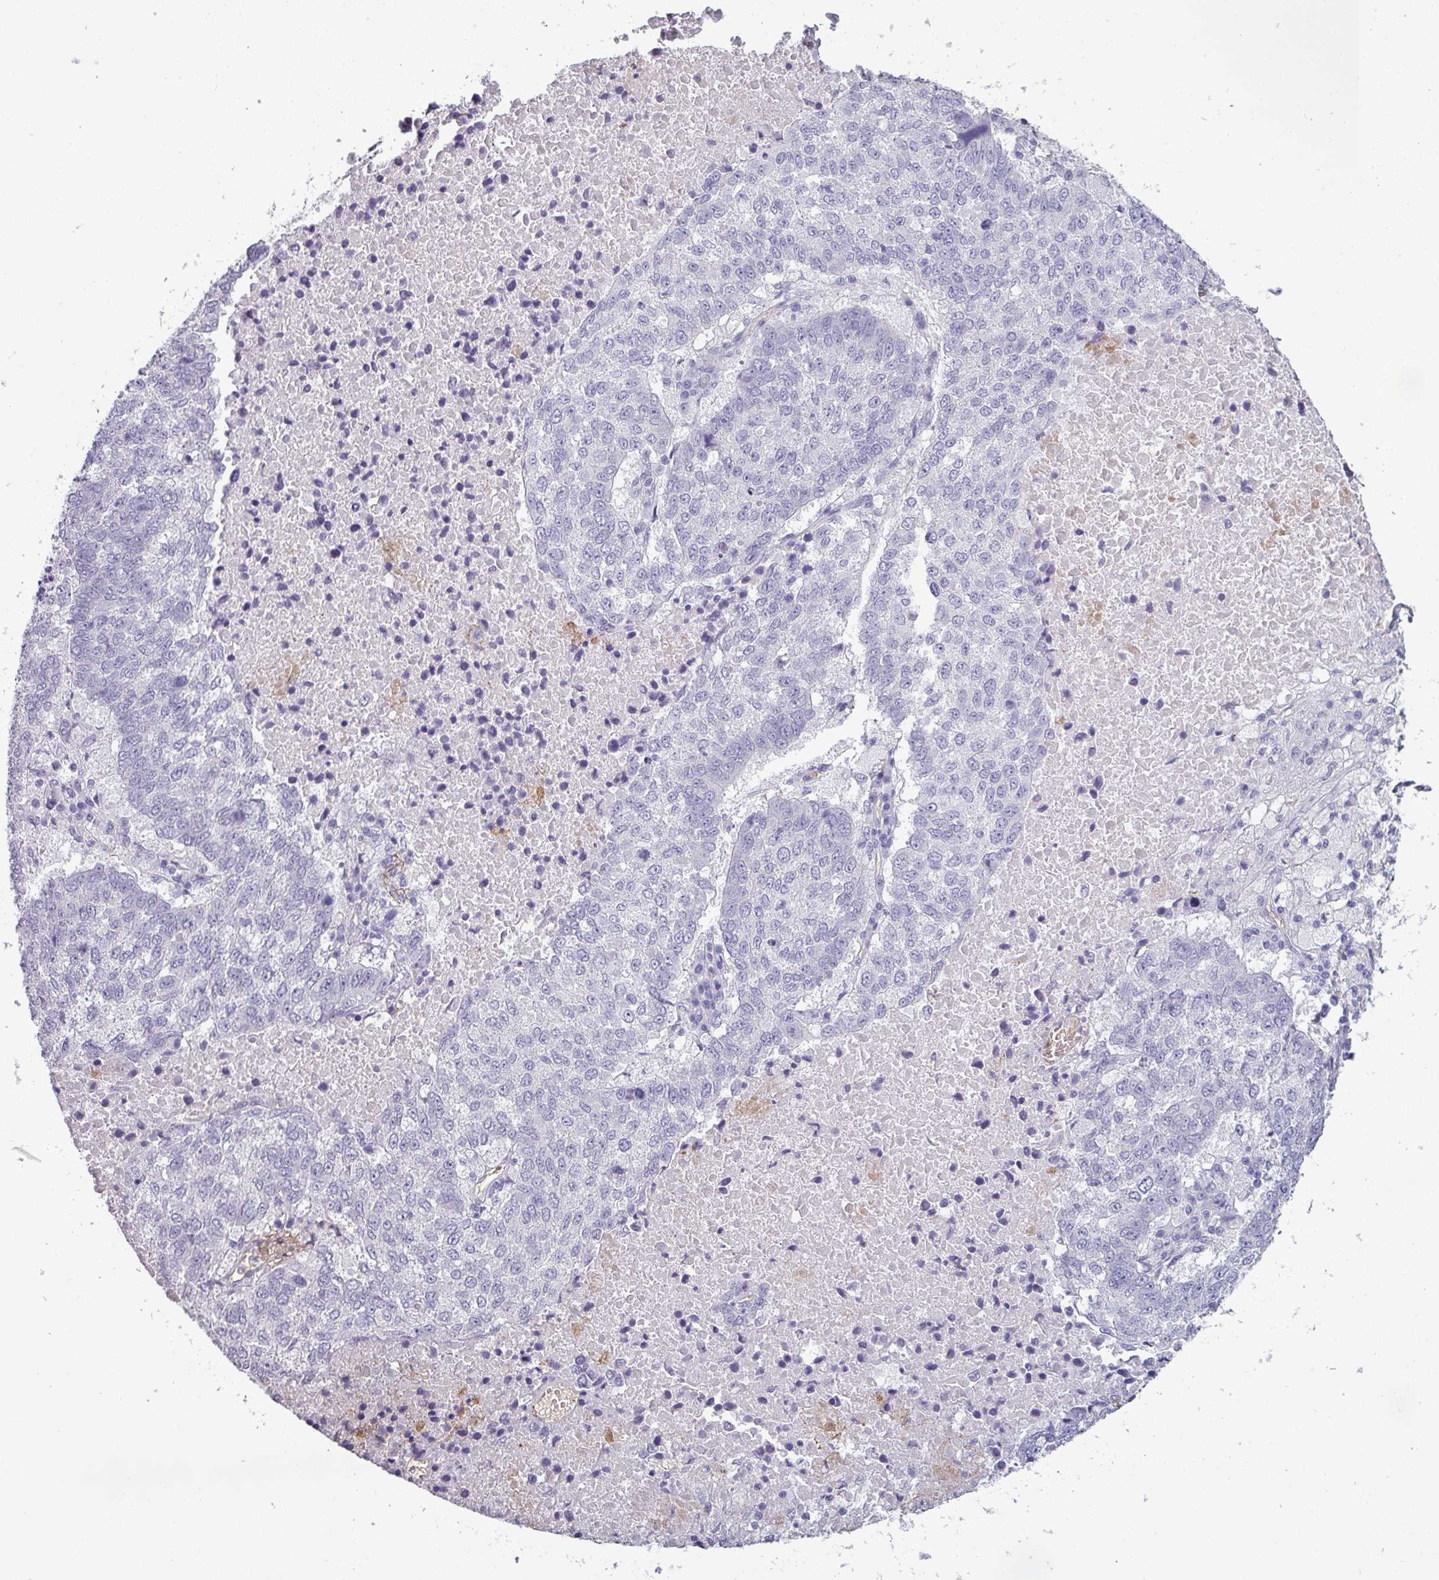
{"staining": {"intensity": "negative", "quantity": "none", "location": "none"}, "tissue": "lung cancer", "cell_type": "Tumor cells", "image_type": "cancer", "snomed": [{"axis": "morphology", "description": "Squamous cell carcinoma, NOS"}, {"axis": "topography", "description": "Lung"}], "caption": "IHC image of neoplastic tissue: human squamous cell carcinoma (lung) stained with DAB (3,3'-diaminobenzidine) shows no significant protein positivity in tumor cells.", "gene": "AREL1", "patient": {"sex": "male", "age": 73}}